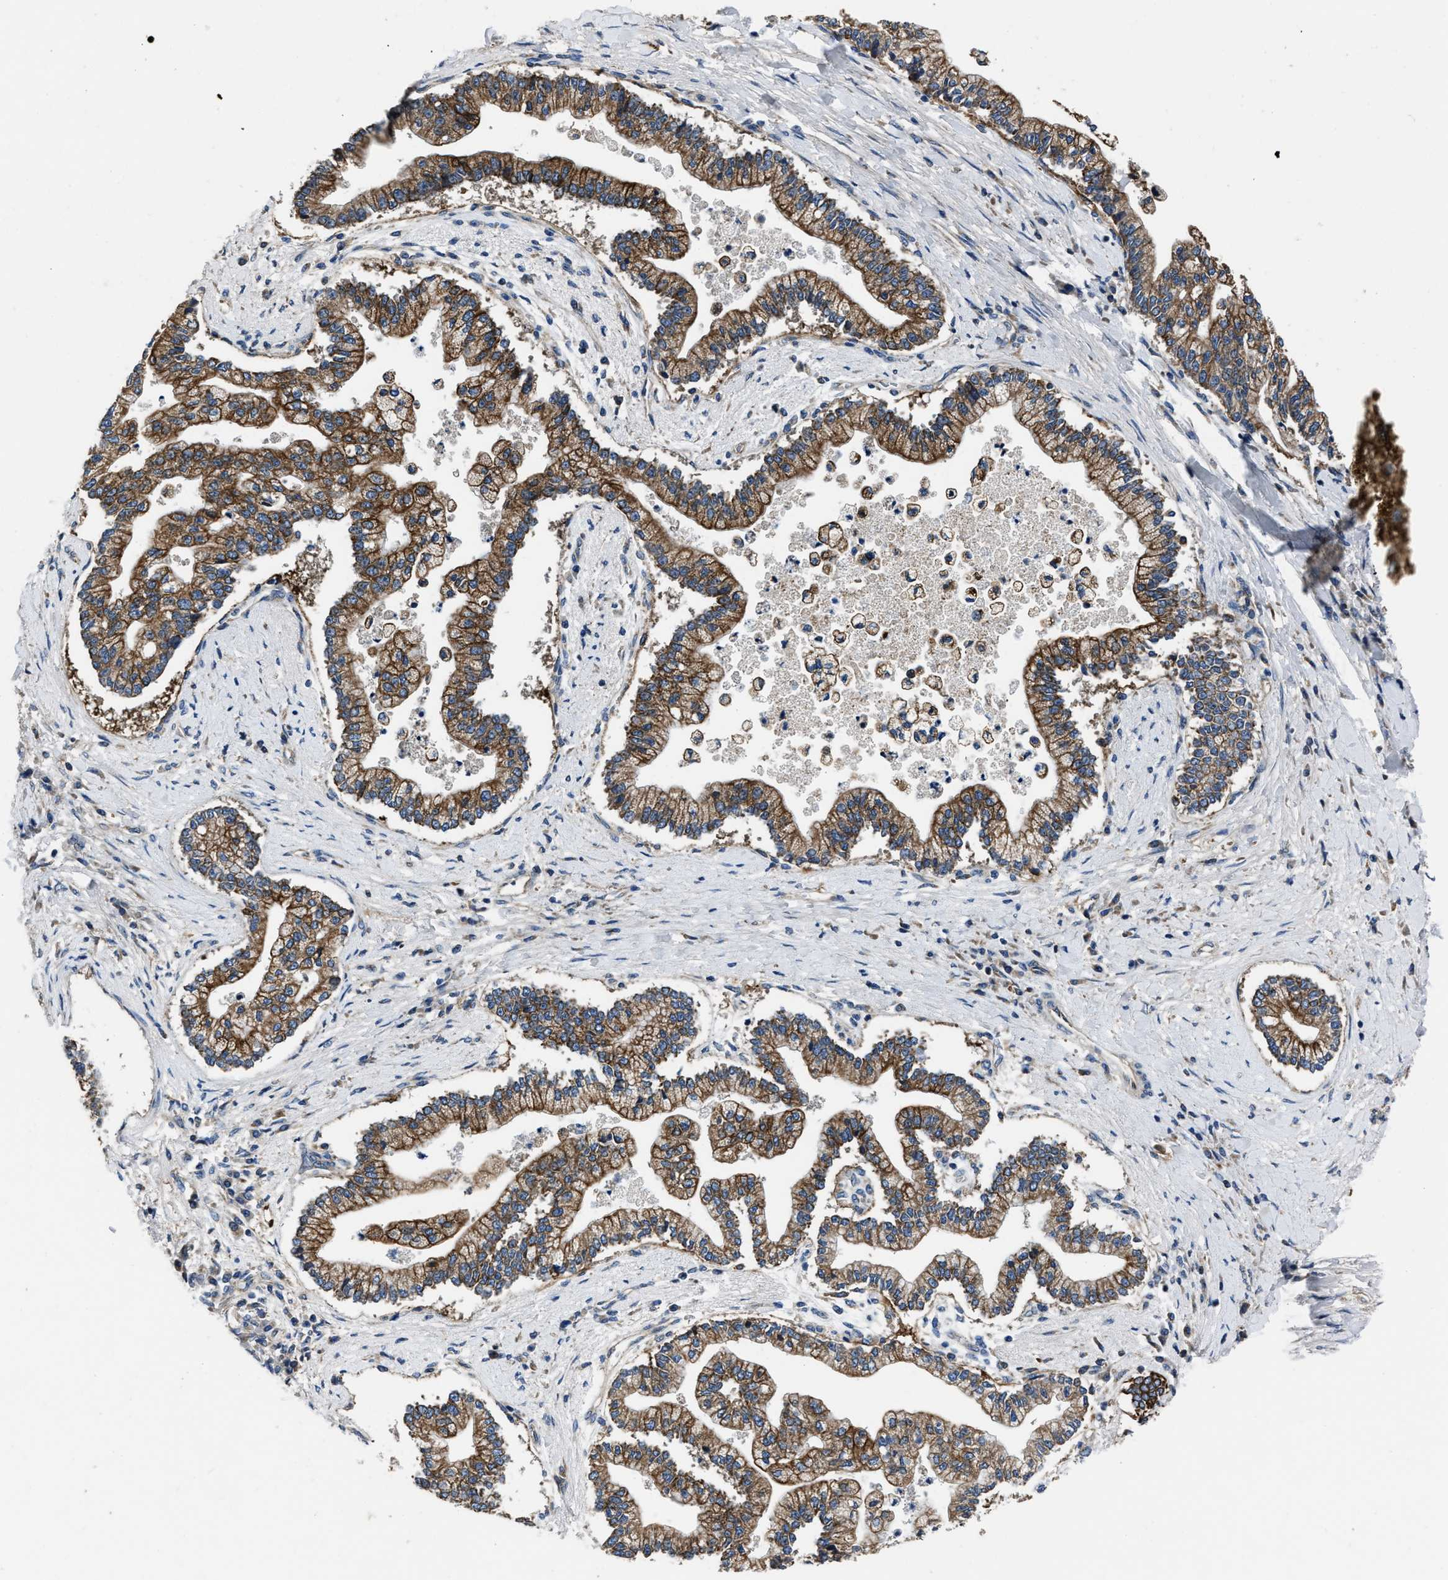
{"staining": {"intensity": "moderate", "quantity": ">75%", "location": "cytoplasmic/membranous"}, "tissue": "liver cancer", "cell_type": "Tumor cells", "image_type": "cancer", "snomed": [{"axis": "morphology", "description": "Cholangiocarcinoma"}, {"axis": "topography", "description": "Liver"}], "caption": "This is an image of immunohistochemistry (IHC) staining of liver cholangiocarcinoma, which shows moderate staining in the cytoplasmic/membranous of tumor cells.", "gene": "ERC1", "patient": {"sex": "male", "age": 50}}